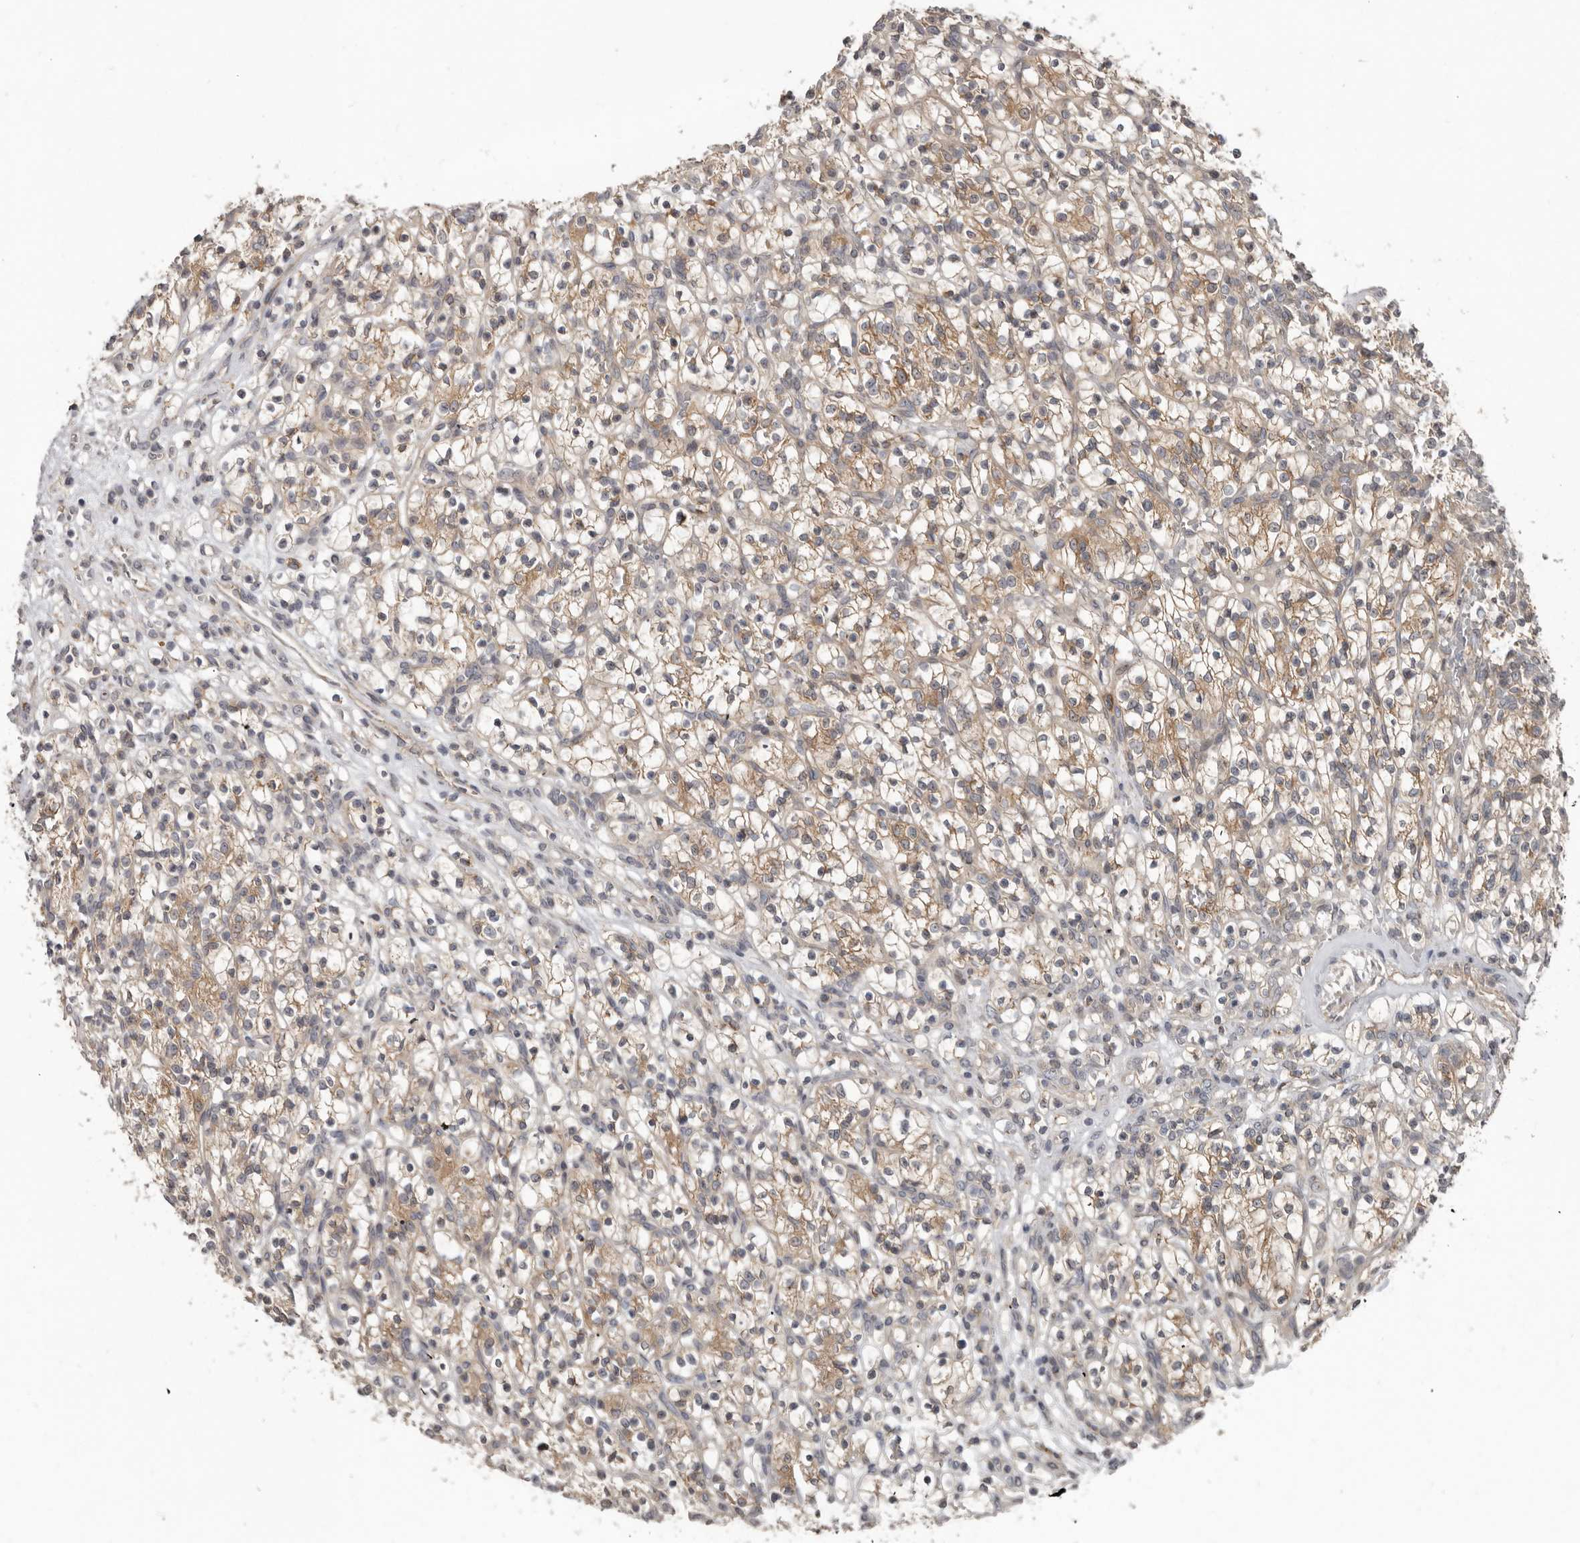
{"staining": {"intensity": "moderate", "quantity": ">75%", "location": "cytoplasmic/membranous"}, "tissue": "renal cancer", "cell_type": "Tumor cells", "image_type": "cancer", "snomed": [{"axis": "morphology", "description": "Adenocarcinoma, NOS"}, {"axis": "topography", "description": "Kidney"}], "caption": "Human adenocarcinoma (renal) stained with a brown dye reveals moderate cytoplasmic/membranous positive staining in about >75% of tumor cells.", "gene": "BAD", "patient": {"sex": "female", "age": 57}}